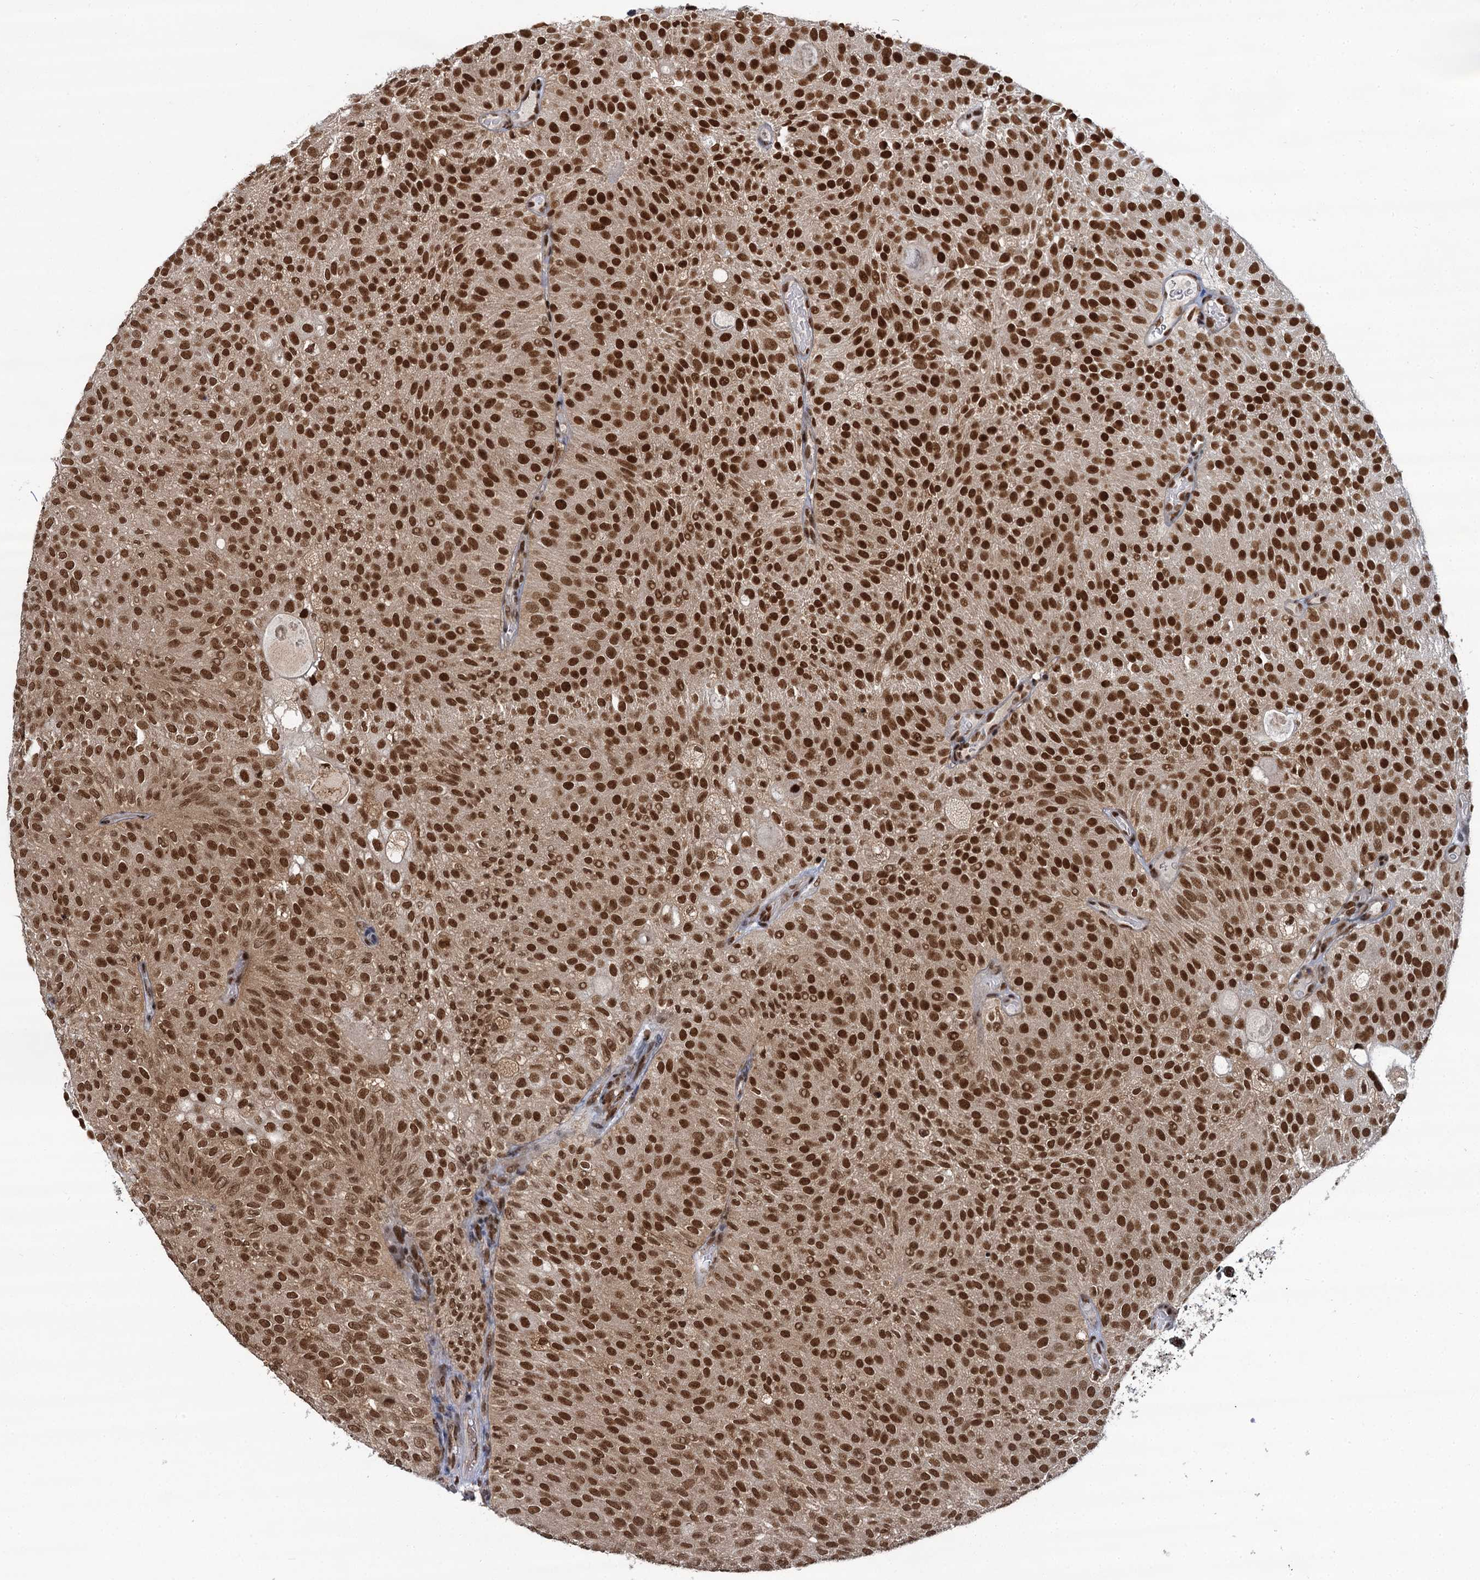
{"staining": {"intensity": "strong", "quantity": ">75%", "location": "nuclear"}, "tissue": "urothelial cancer", "cell_type": "Tumor cells", "image_type": "cancer", "snomed": [{"axis": "morphology", "description": "Urothelial carcinoma, Low grade"}, {"axis": "topography", "description": "Urinary bladder"}], "caption": "Protein analysis of urothelial carcinoma (low-grade) tissue shows strong nuclear staining in approximately >75% of tumor cells. (DAB (3,3'-diaminobenzidine) IHC, brown staining for protein, blue staining for nuclei).", "gene": "PPHLN1", "patient": {"sex": "male", "age": 78}}